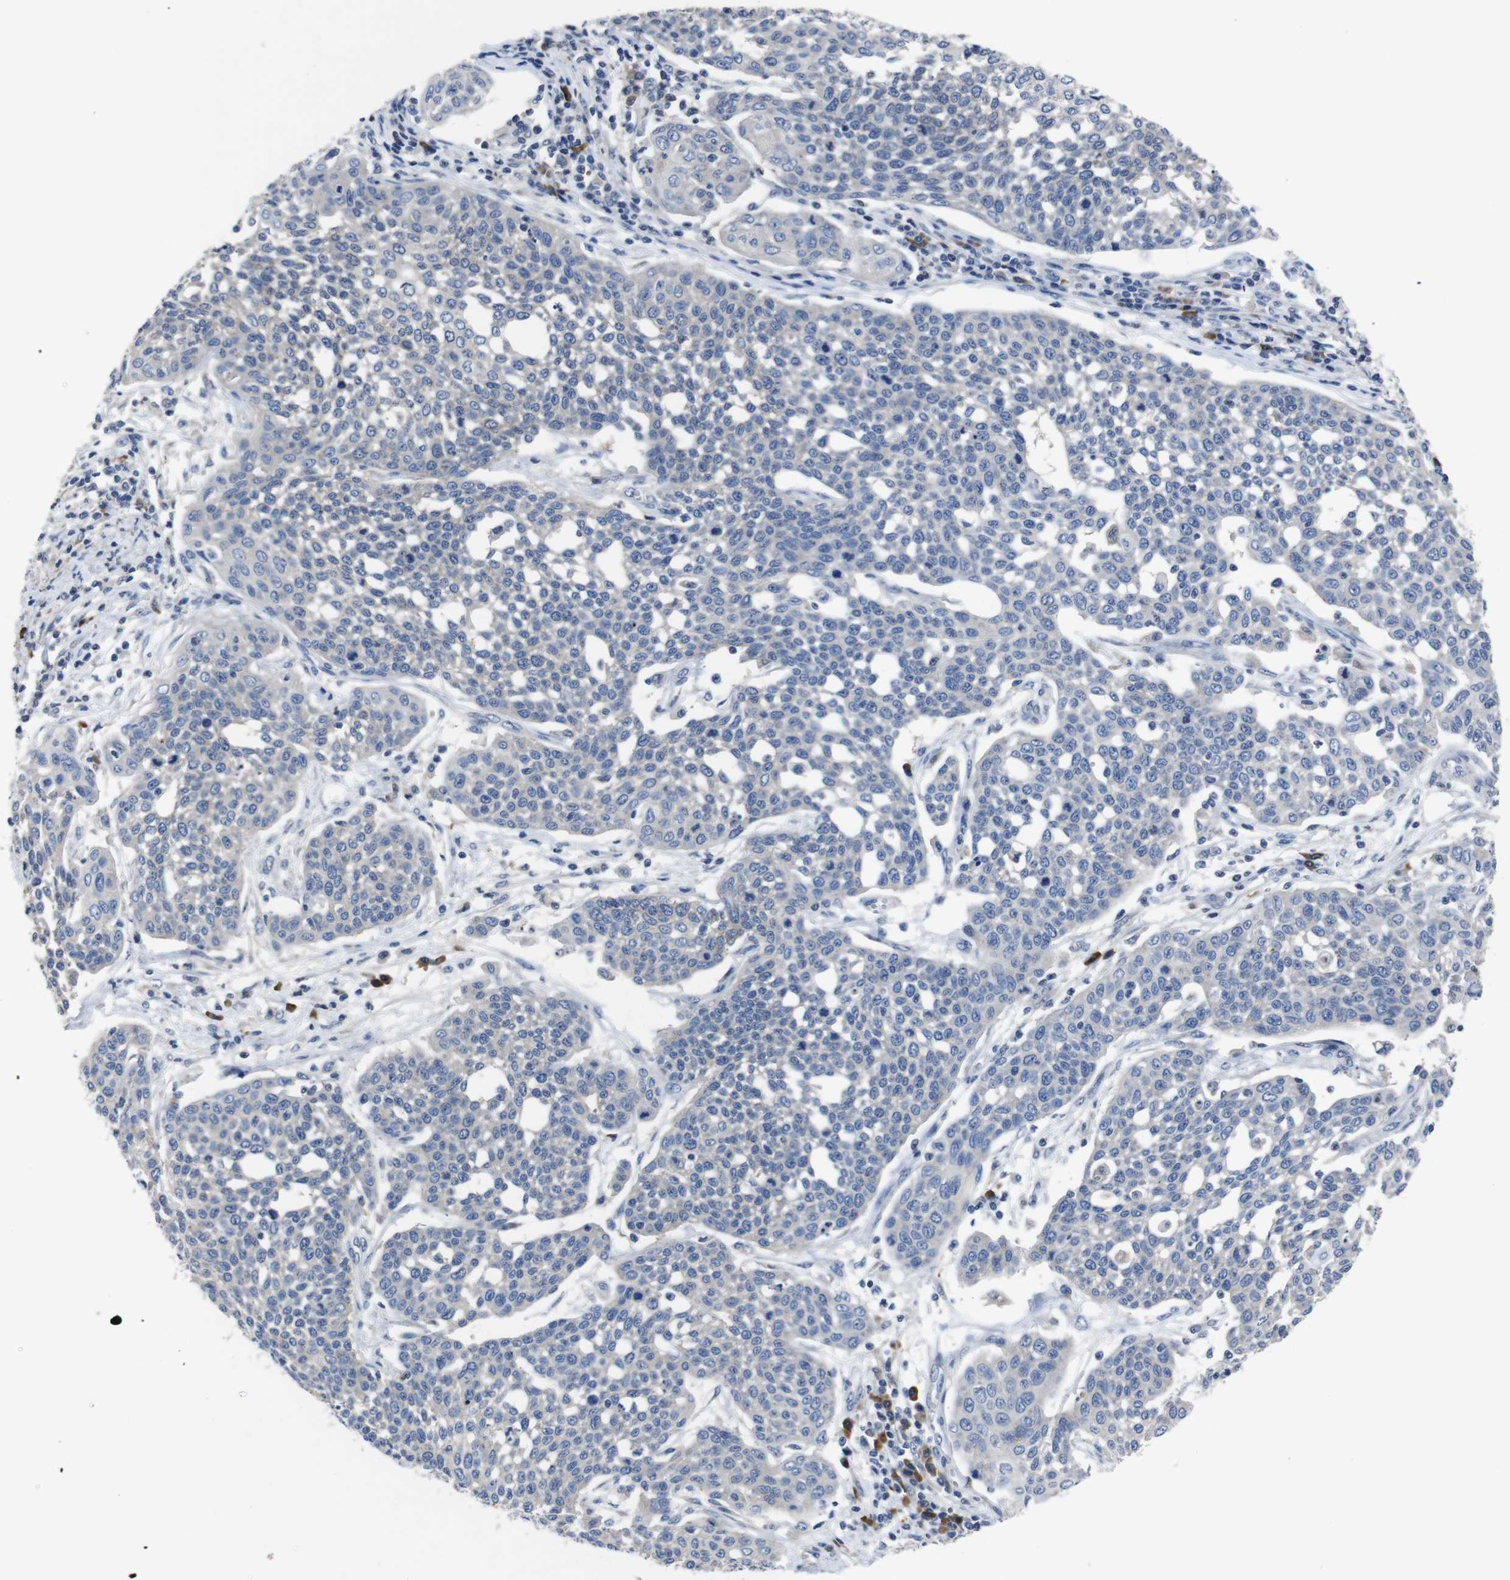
{"staining": {"intensity": "moderate", "quantity": "<25%", "location": "cytoplasmic/membranous"}, "tissue": "cervical cancer", "cell_type": "Tumor cells", "image_type": "cancer", "snomed": [{"axis": "morphology", "description": "Squamous cell carcinoma, NOS"}, {"axis": "topography", "description": "Cervix"}], "caption": "Cervical squamous cell carcinoma tissue shows moderate cytoplasmic/membranous staining in approximately <25% of tumor cells", "gene": "SEMA4B", "patient": {"sex": "female", "age": 34}}